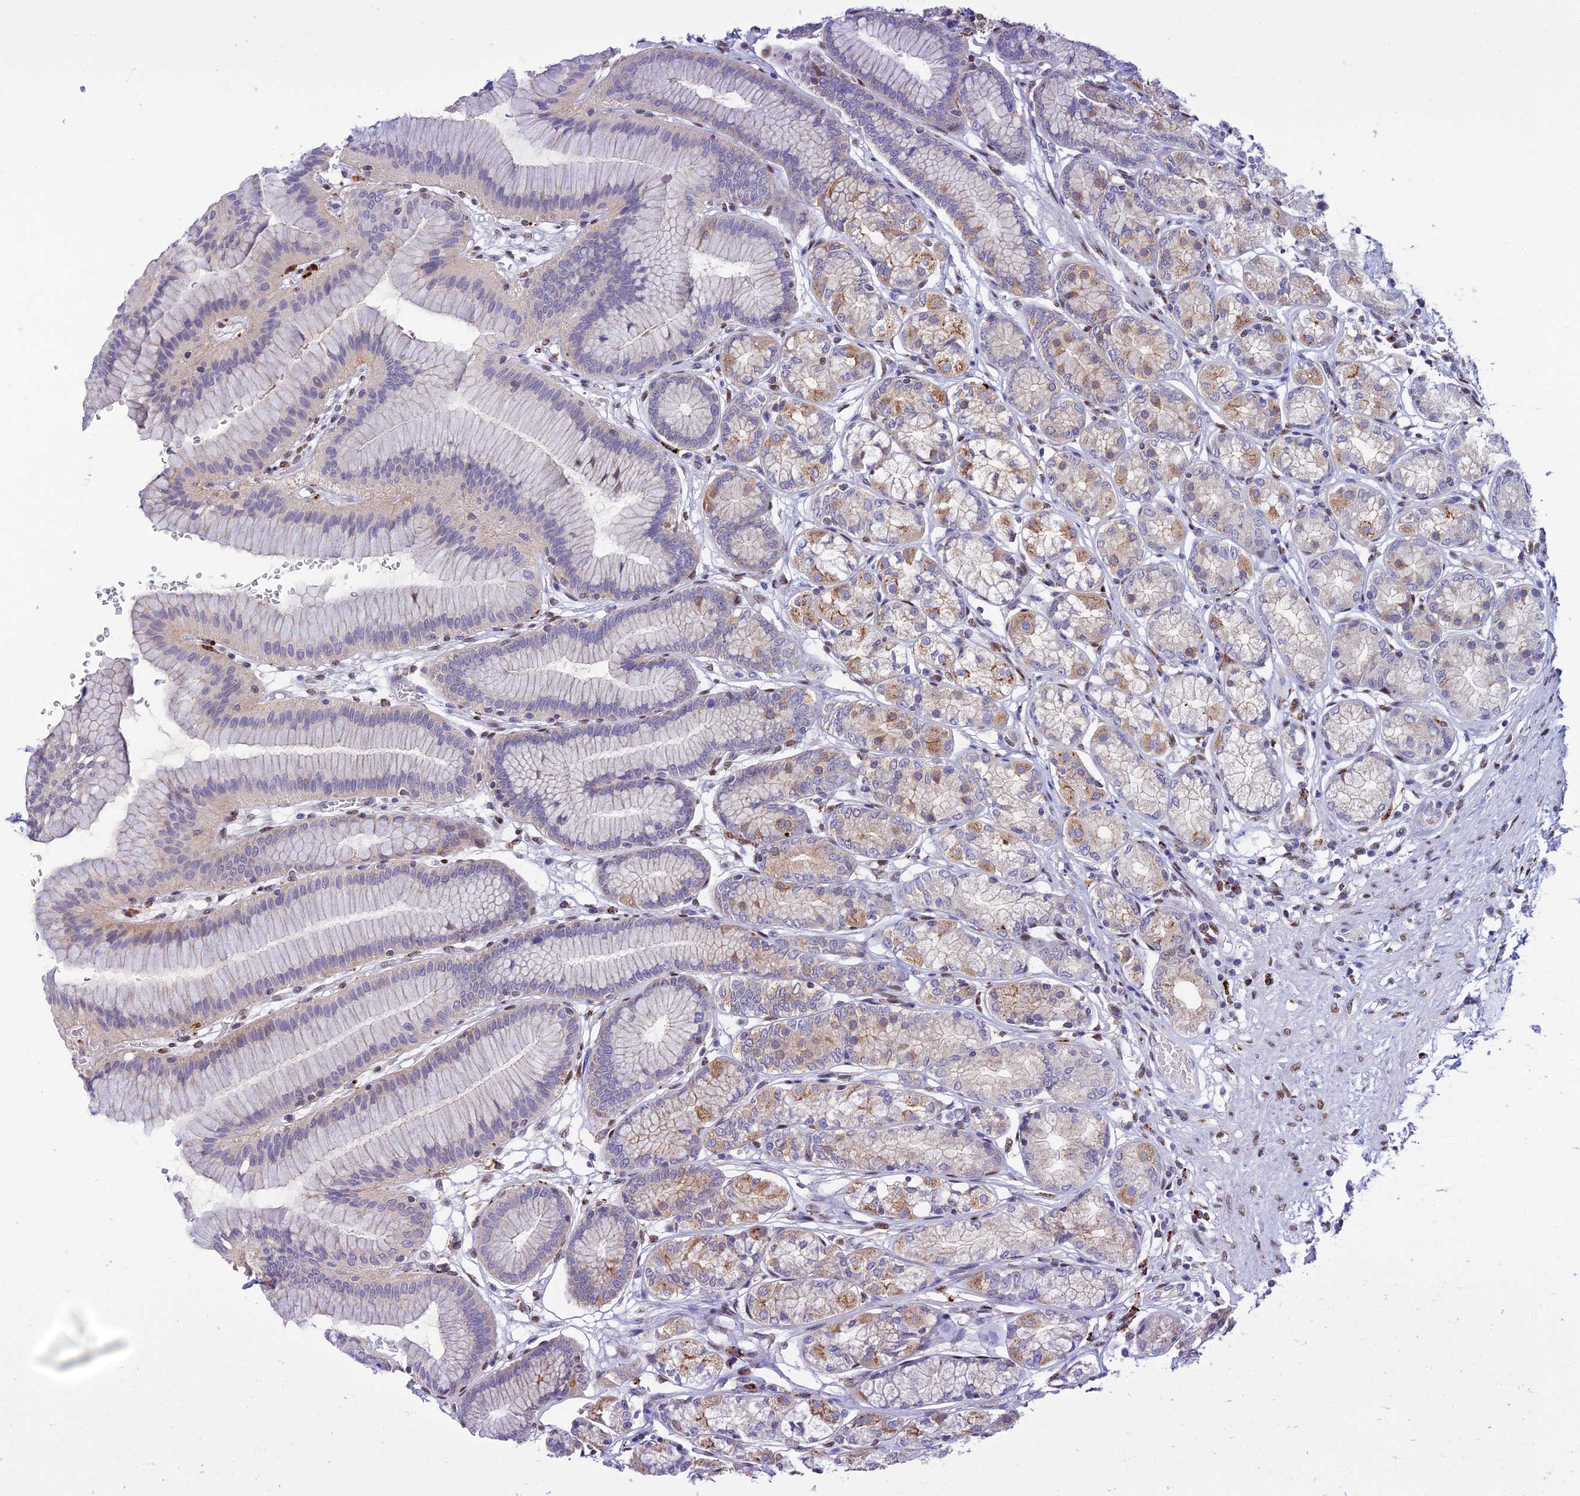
{"staining": {"intensity": "moderate", "quantity": "<25%", "location": "cytoplasmic/membranous"}, "tissue": "stomach", "cell_type": "Glandular cells", "image_type": "normal", "snomed": [{"axis": "morphology", "description": "Normal tissue, NOS"}, {"axis": "morphology", "description": "Adenocarcinoma, NOS"}, {"axis": "morphology", "description": "Adenocarcinoma, High grade"}, {"axis": "topography", "description": "Stomach, upper"}, {"axis": "topography", "description": "Stomach"}], "caption": "An image of human stomach stained for a protein shows moderate cytoplasmic/membranous brown staining in glandular cells.", "gene": "HIC1", "patient": {"sex": "female", "age": 65}}